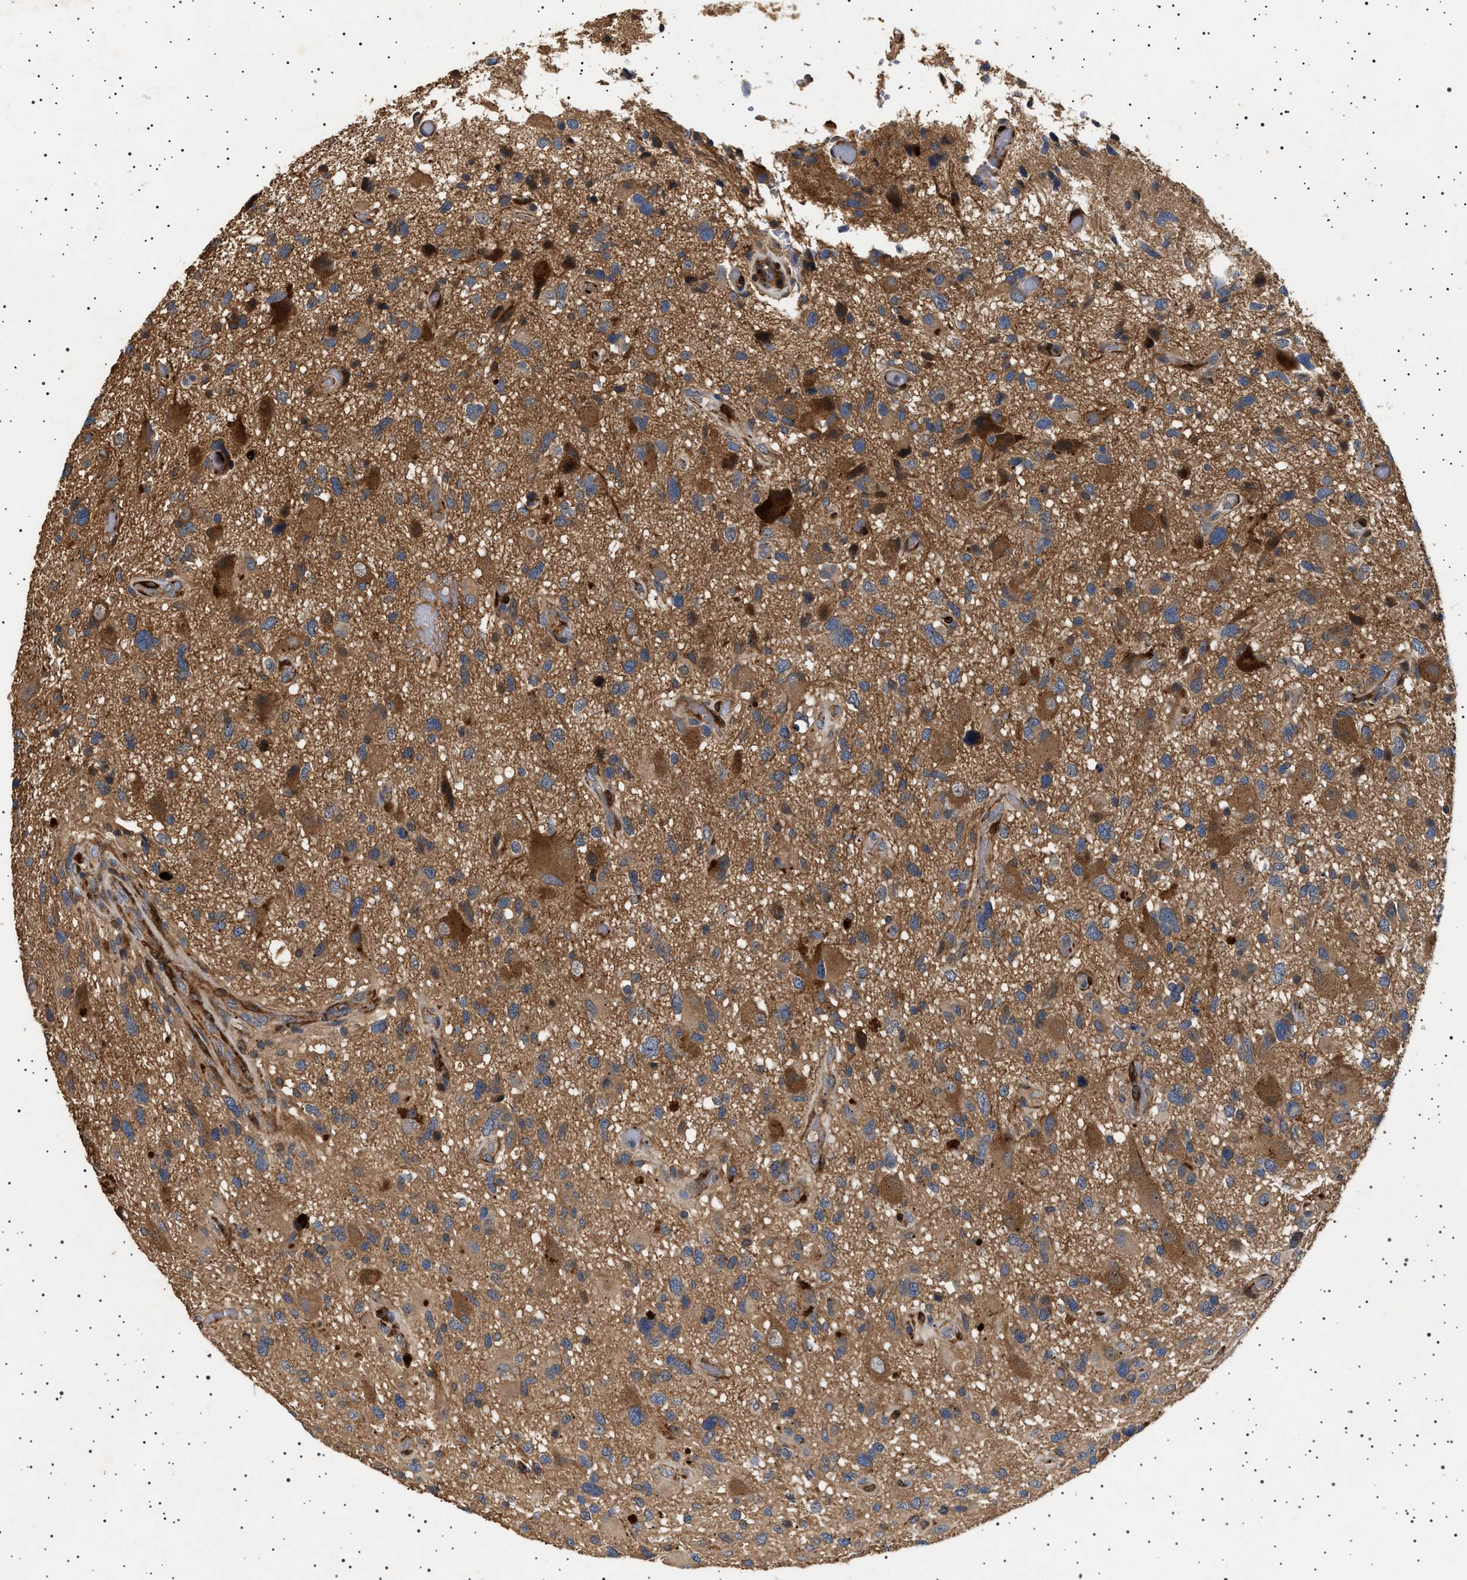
{"staining": {"intensity": "moderate", "quantity": ">75%", "location": "cytoplasmic/membranous"}, "tissue": "glioma", "cell_type": "Tumor cells", "image_type": "cancer", "snomed": [{"axis": "morphology", "description": "Glioma, malignant, High grade"}, {"axis": "topography", "description": "Brain"}], "caption": "The micrograph demonstrates immunohistochemical staining of malignant glioma (high-grade). There is moderate cytoplasmic/membranous expression is seen in approximately >75% of tumor cells.", "gene": "GUCY1B1", "patient": {"sex": "male", "age": 33}}